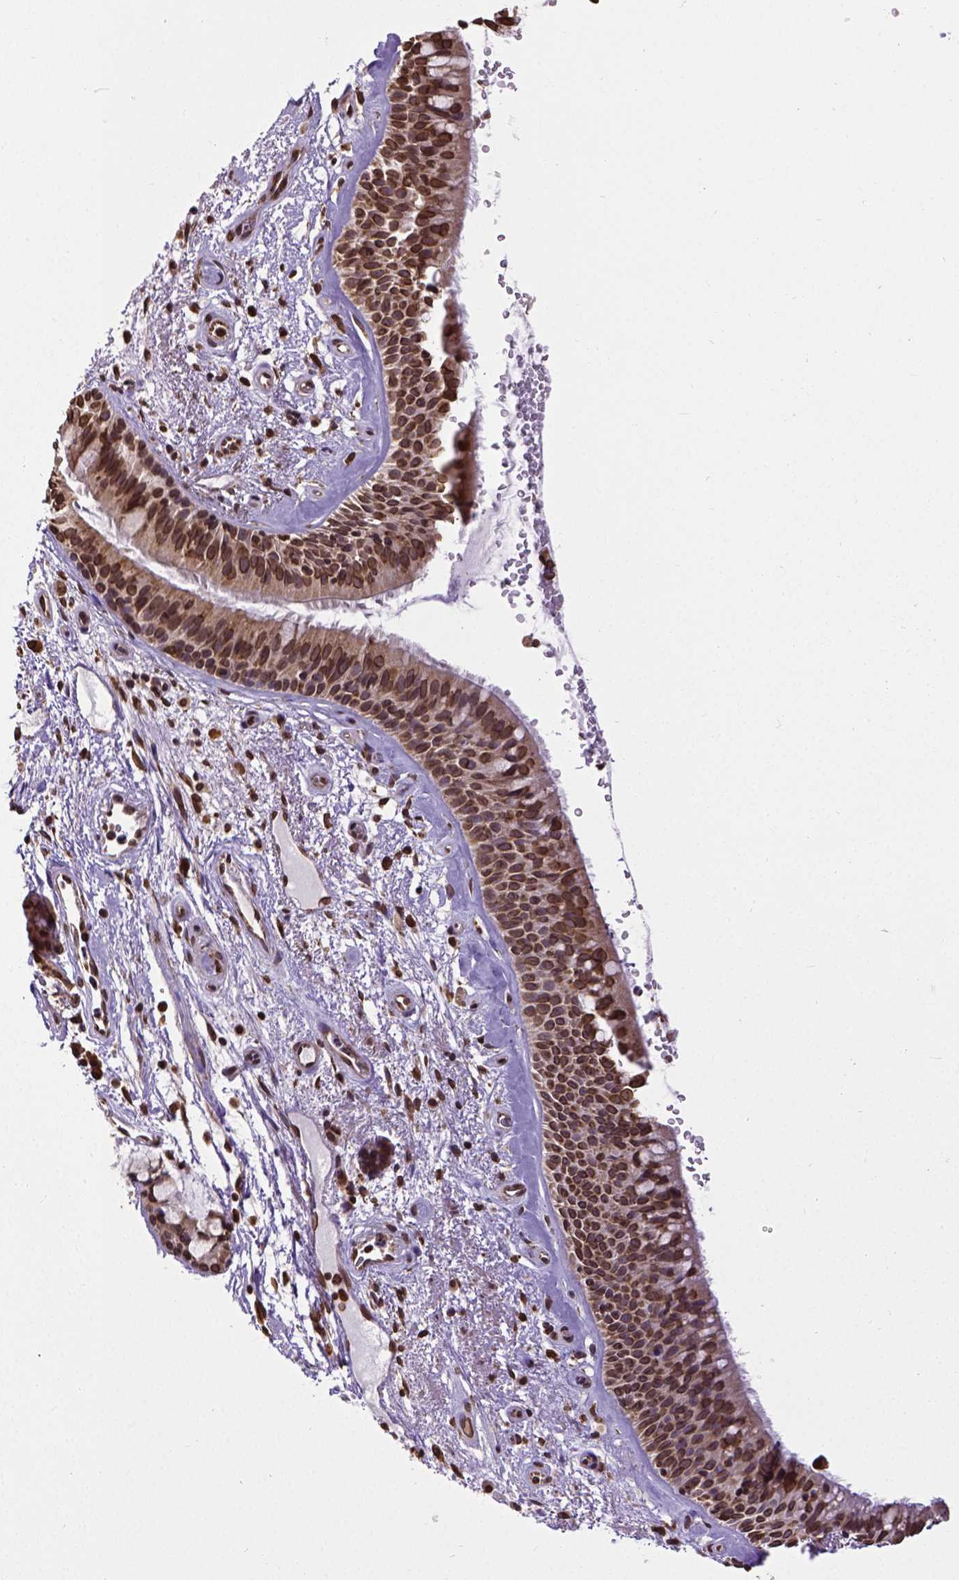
{"staining": {"intensity": "strong", "quantity": ">75%", "location": "cytoplasmic/membranous,nuclear"}, "tissue": "bronchus", "cell_type": "Respiratory epithelial cells", "image_type": "normal", "snomed": [{"axis": "morphology", "description": "Normal tissue, NOS"}, {"axis": "topography", "description": "Bronchus"}], "caption": "Immunohistochemistry photomicrograph of unremarkable bronchus stained for a protein (brown), which displays high levels of strong cytoplasmic/membranous,nuclear expression in approximately >75% of respiratory epithelial cells.", "gene": "MTDH", "patient": {"sex": "male", "age": 48}}